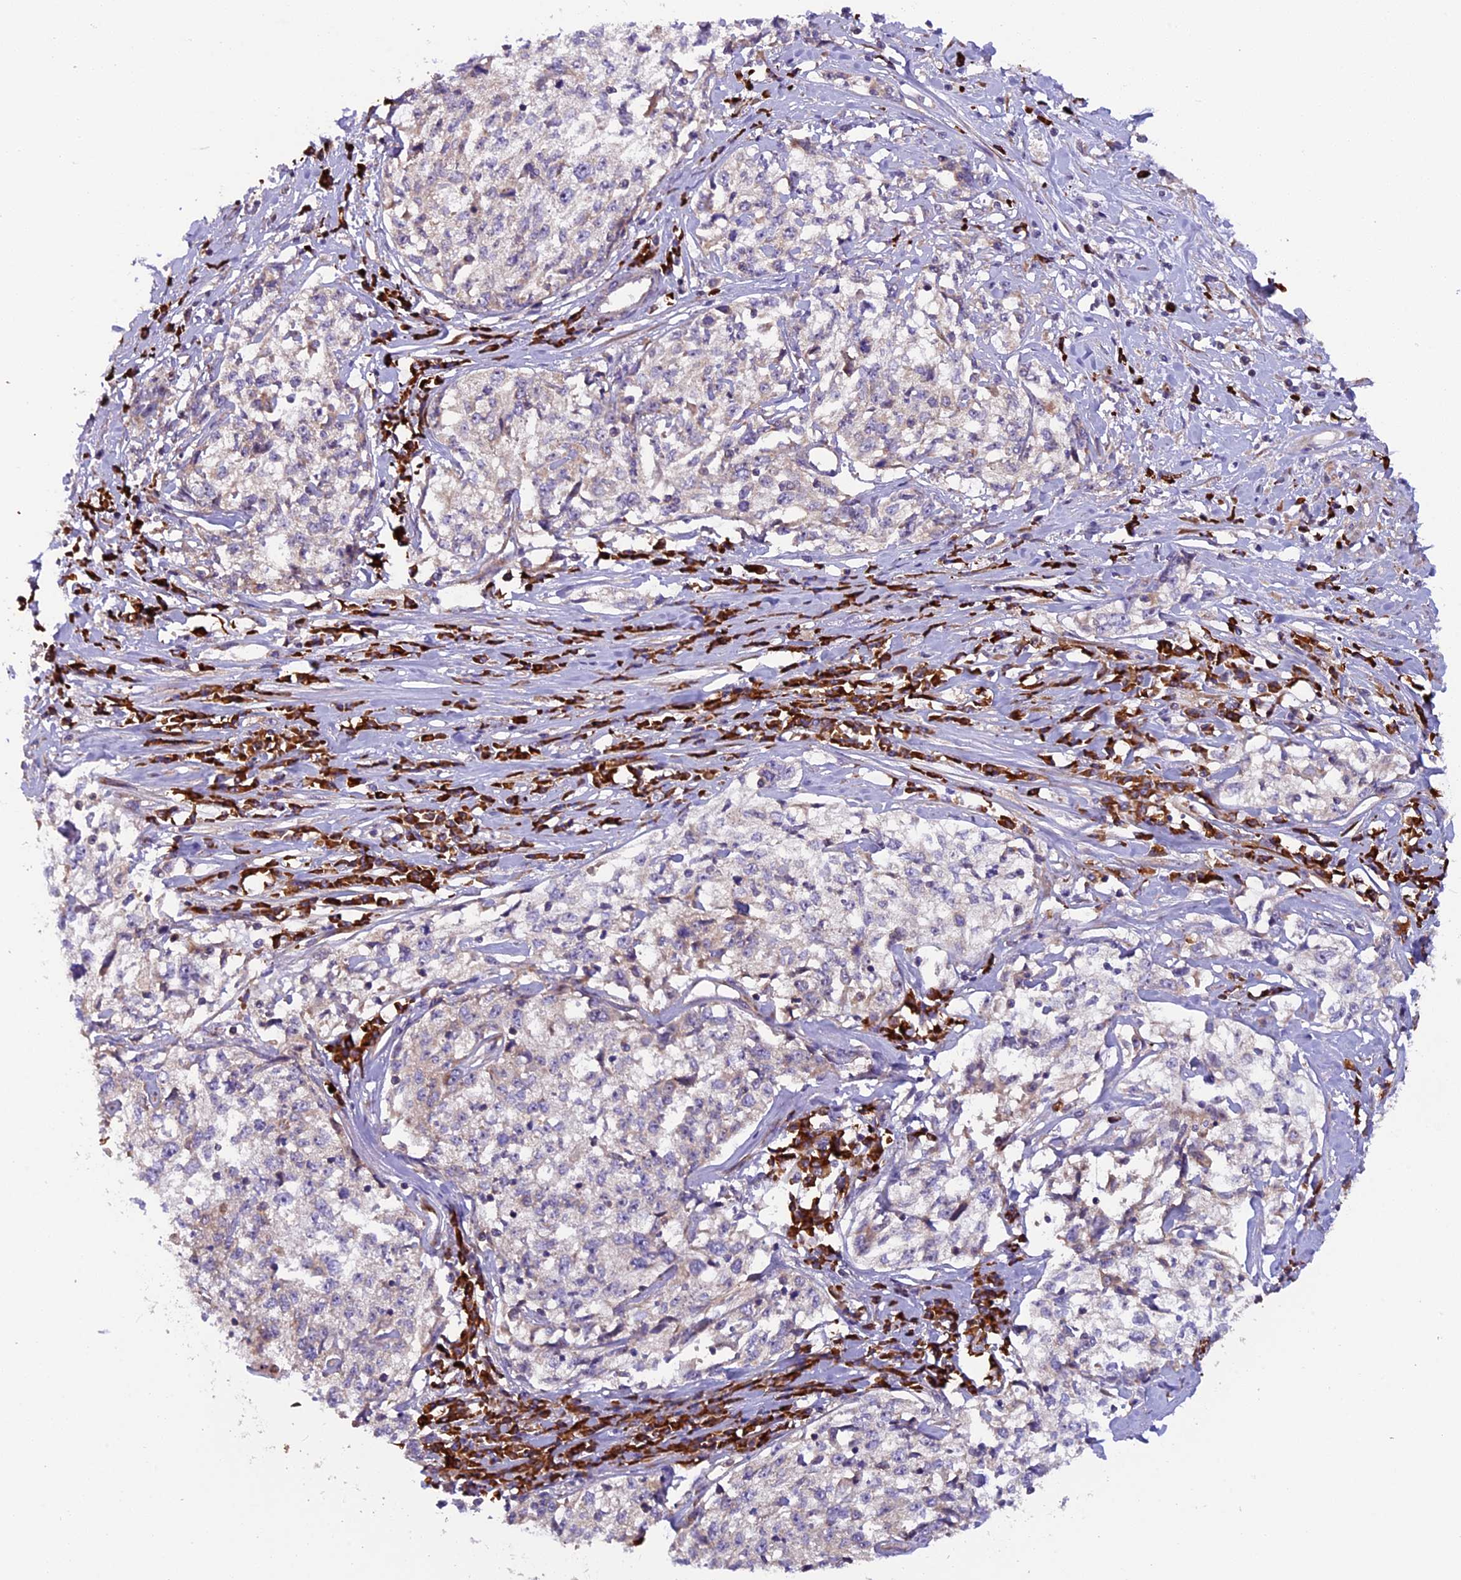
{"staining": {"intensity": "weak", "quantity": "<25%", "location": "cytoplasmic/membranous"}, "tissue": "cervical cancer", "cell_type": "Tumor cells", "image_type": "cancer", "snomed": [{"axis": "morphology", "description": "Squamous cell carcinoma, NOS"}, {"axis": "topography", "description": "Cervix"}], "caption": "Tumor cells show no significant expression in cervical squamous cell carcinoma.", "gene": "FRY", "patient": {"sex": "female", "age": 57}}